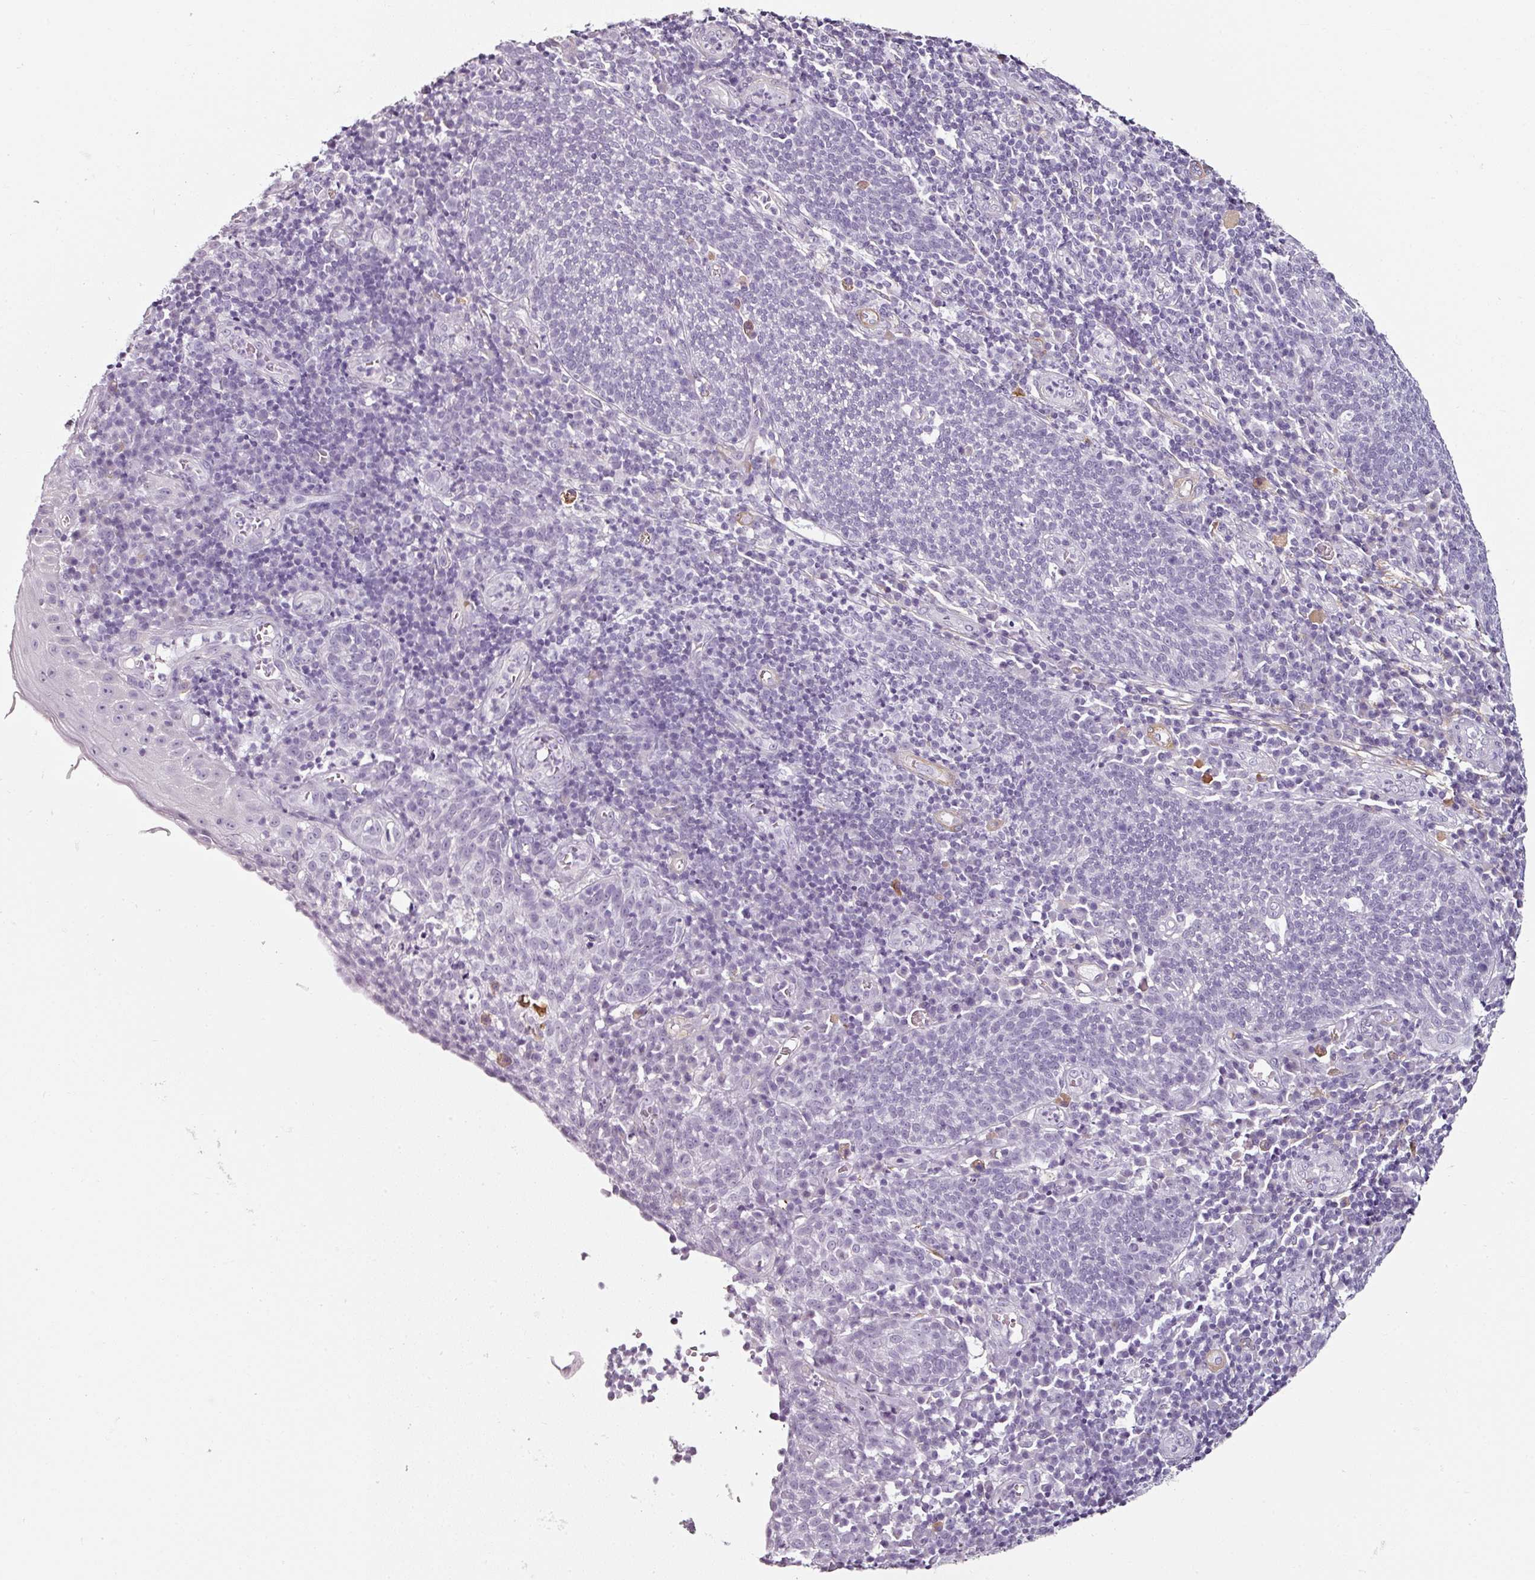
{"staining": {"intensity": "negative", "quantity": "none", "location": "none"}, "tissue": "cervical cancer", "cell_type": "Tumor cells", "image_type": "cancer", "snomed": [{"axis": "morphology", "description": "Squamous cell carcinoma, NOS"}, {"axis": "topography", "description": "Cervix"}], "caption": "This is an immunohistochemistry (IHC) photomicrograph of human cervical squamous cell carcinoma. There is no positivity in tumor cells.", "gene": "CAP2", "patient": {"sex": "female", "age": 34}}